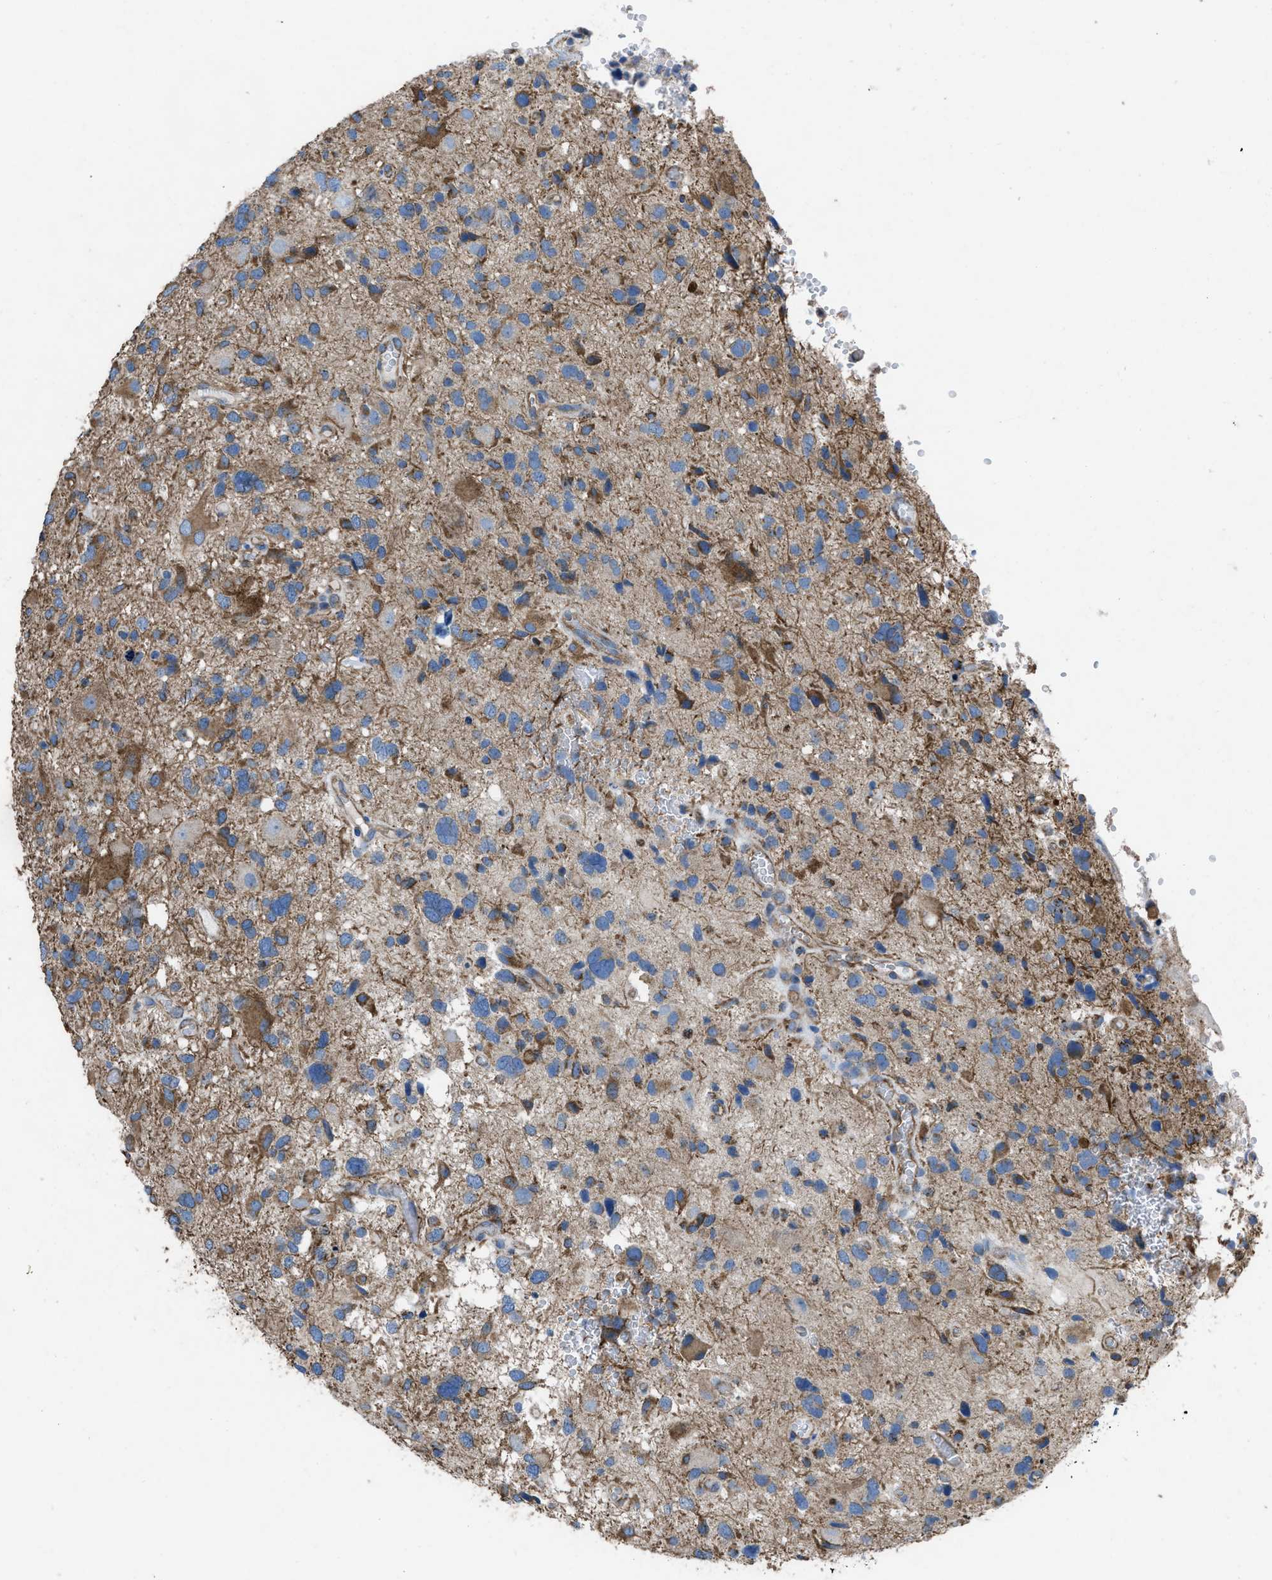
{"staining": {"intensity": "moderate", "quantity": "25%-75%", "location": "cytoplasmic/membranous"}, "tissue": "glioma", "cell_type": "Tumor cells", "image_type": "cancer", "snomed": [{"axis": "morphology", "description": "Glioma, malignant, High grade"}, {"axis": "topography", "description": "Brain"}], "caption": "Glioma was stained to show a protein in brown. There is medium levels of moderate cytoplasmic/membranous staining in approximately 25%-75% of tumor cells.", "gene": "DOLPP1", "patient": {"sex": "male", "age": 33}}